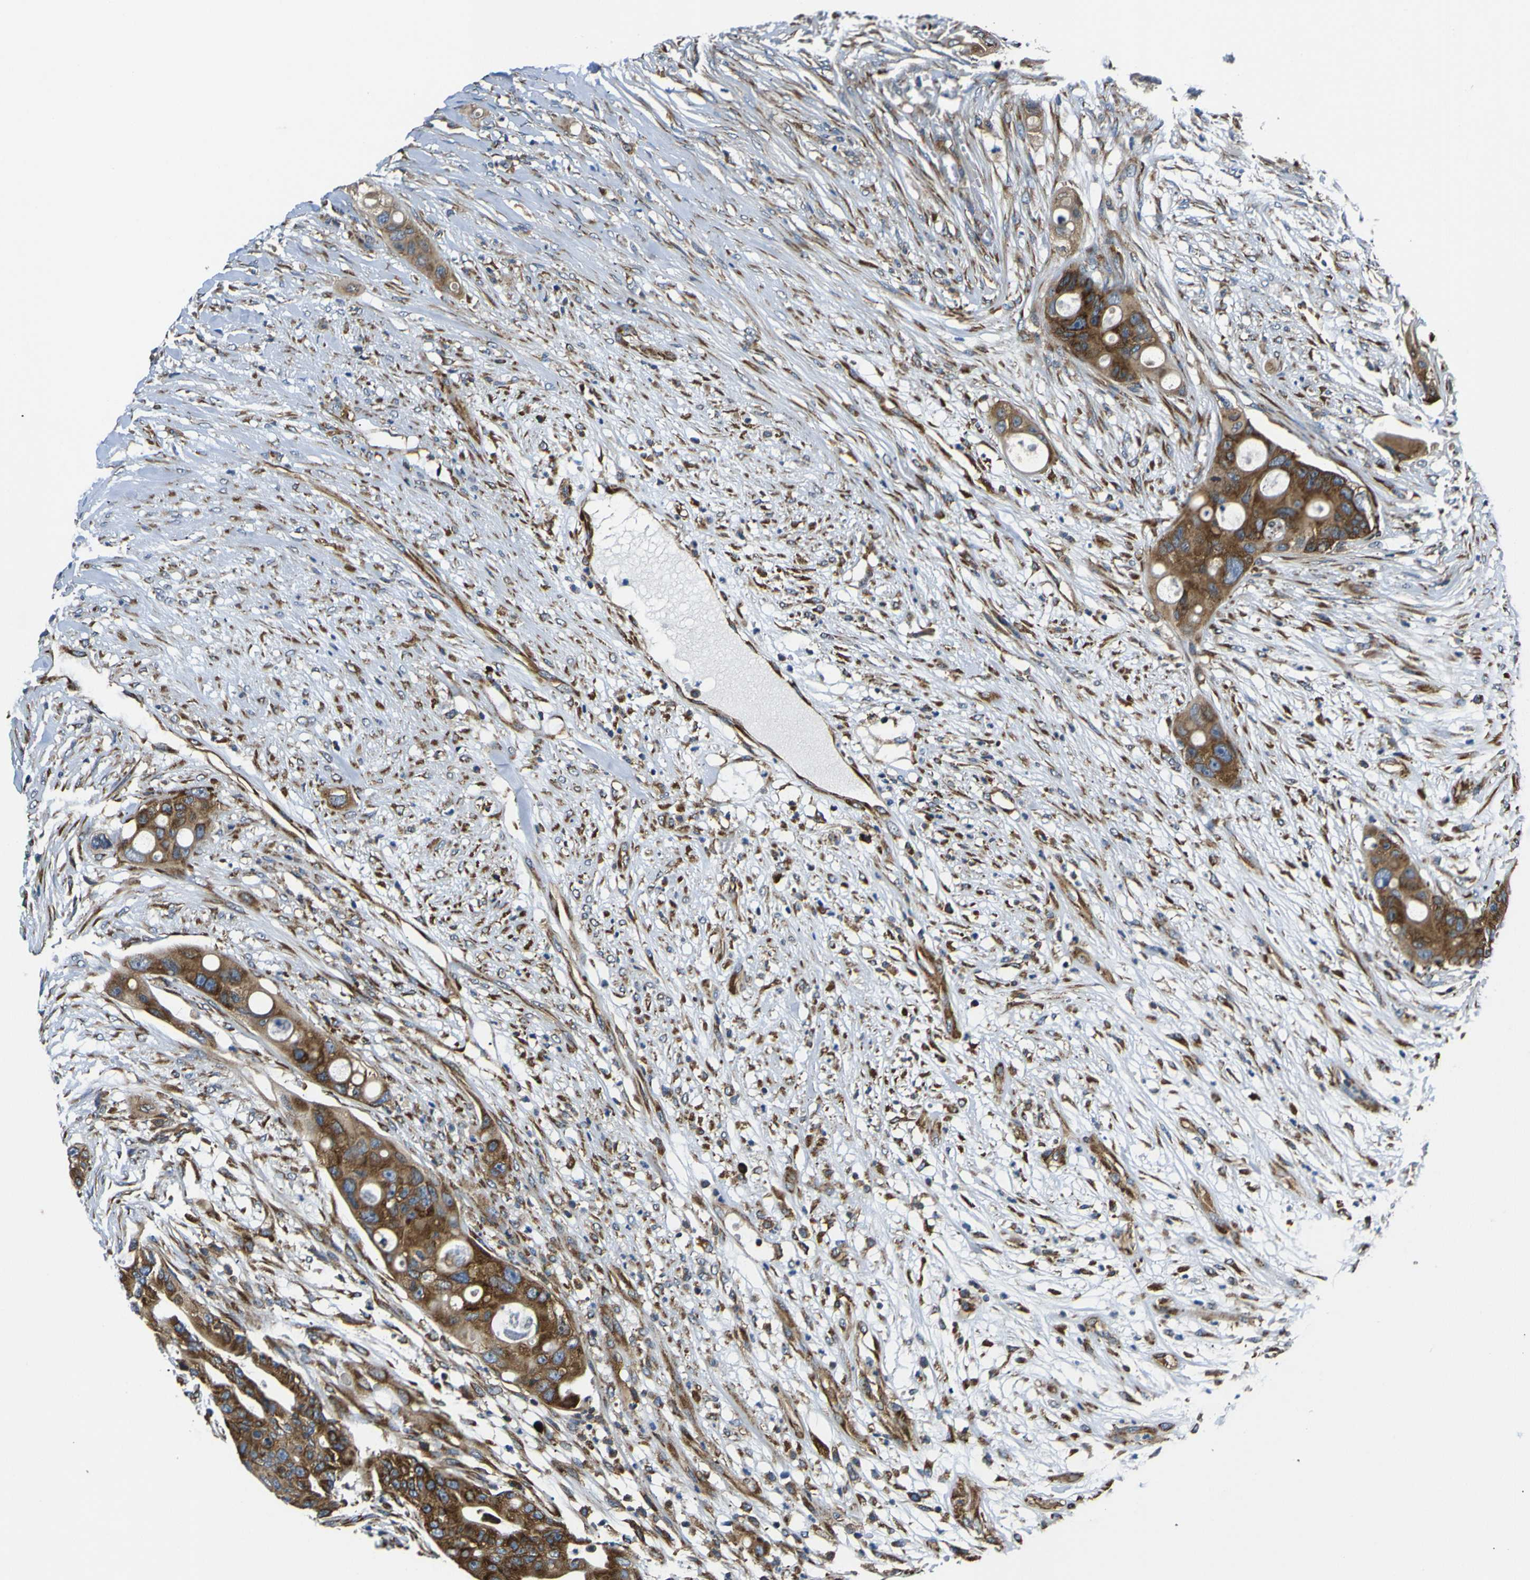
{"staining": {"intensity": "moderate", "quantity": ">75%", "location": "cytoplasmic/membranous"}, "tissue": "colorectal cancer", "cell_type": "Tumor cells", "image_type": "cancer", "snomed": [{"axis": "morphology", "description": "Adenocarcinoma, NOS"}, {"axis": "topography", "description": "Colon"}], "caption": "Immunohistochemical staining of colorectal cancer displays medium levels of moderate cytoplasmic/membranous expression in about >75% of tumor cells. Nuclei are stained in blue.", "gene": "RPSA", "patient": {"sex": "female", "age": 57}}